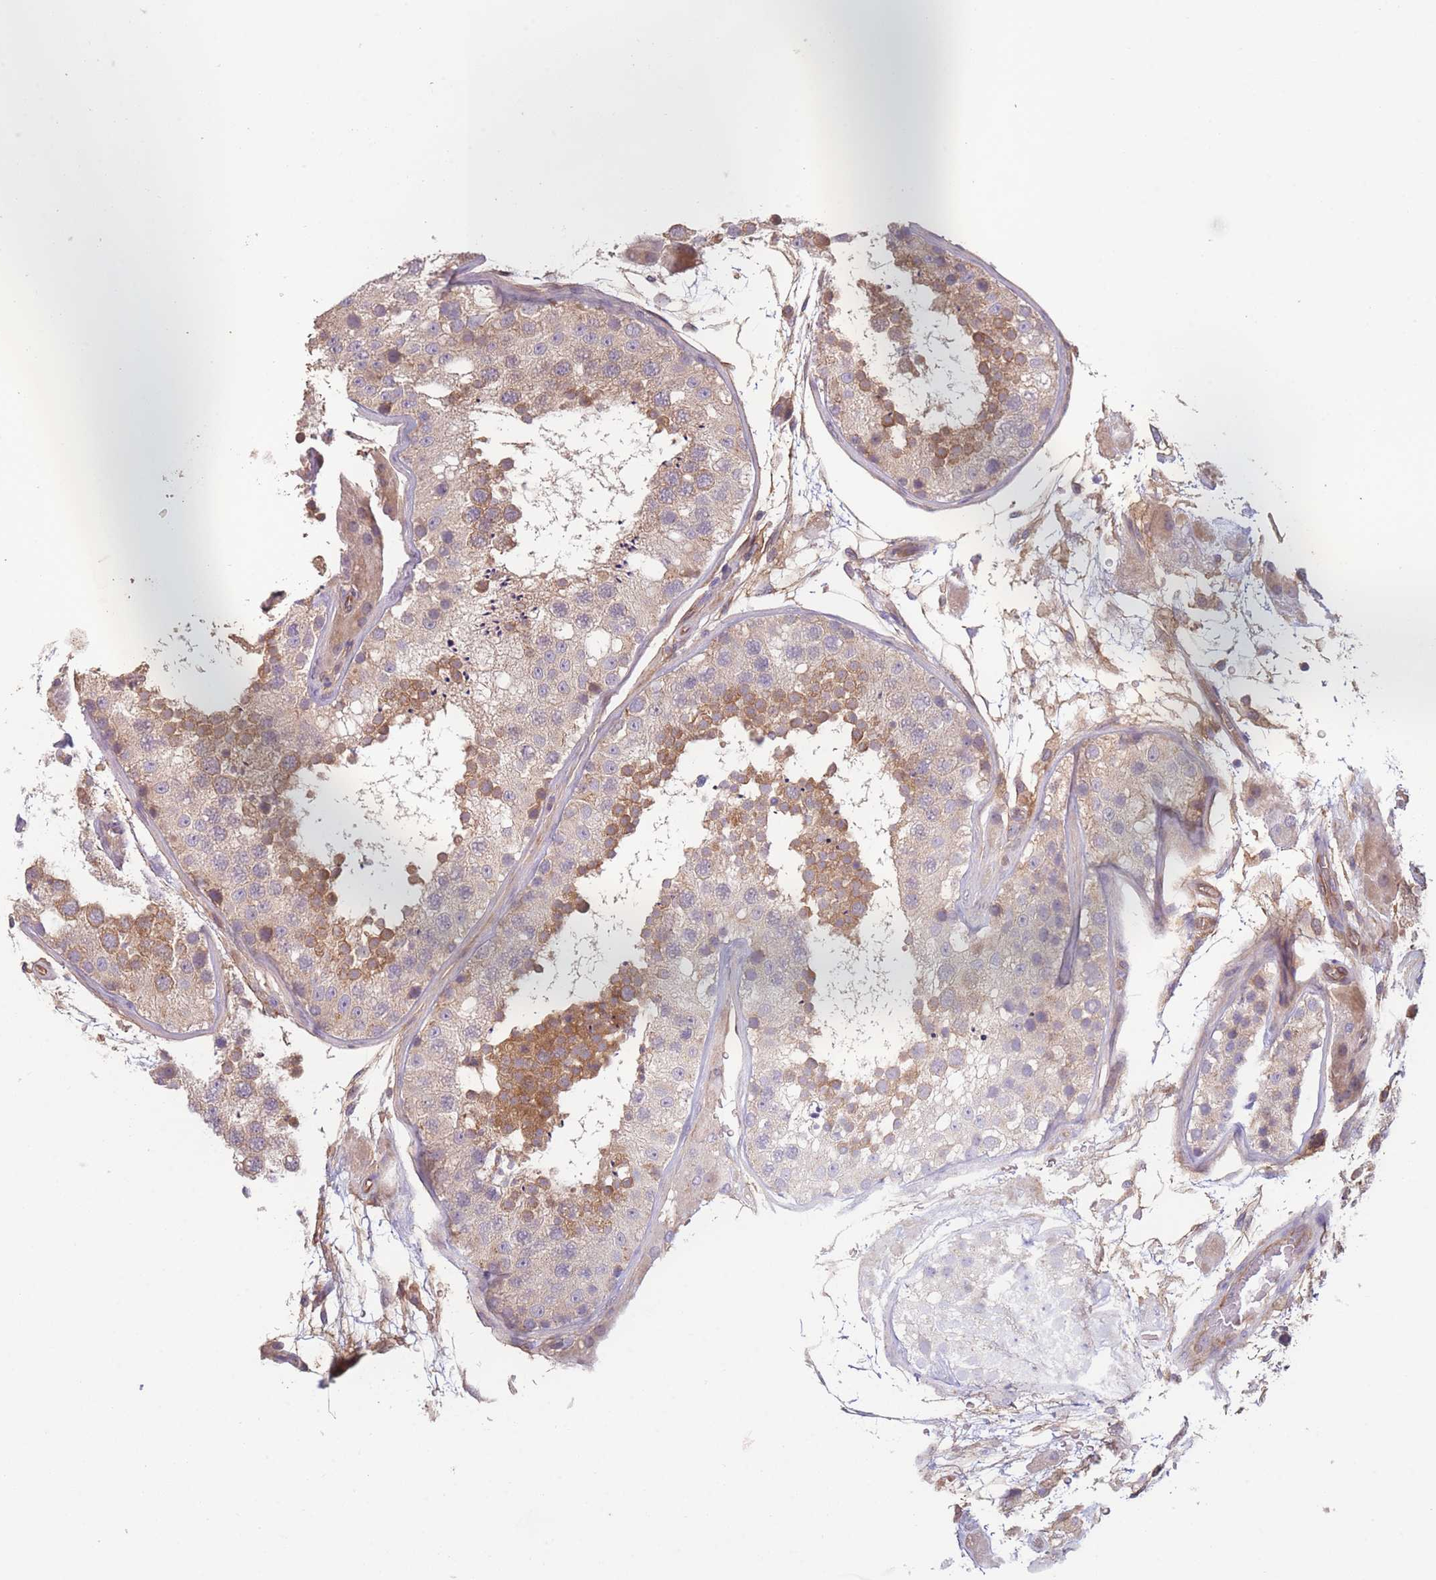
{"staining": {"intensity": "moderate", "quantity": "25%-75%", "location": "cytoplasmic/membranous"}, "tissue": "testis", "cell_type": "Cells in seminiferous ducts", "image_type": "normal", "snomed": [{"axis": "morphology", "description": "Normal tissue, NOS"}, {"axis": "topography", "description": "Testis"}], "caption": "Protein staining demonstrates moderate cytoplasmic/membranous staining in approximately 25%-75% of cells in seminiferous ducts in unremarkable testis.", "gene": "WDR93", "patient": {"sex": "male", "age": 26}}